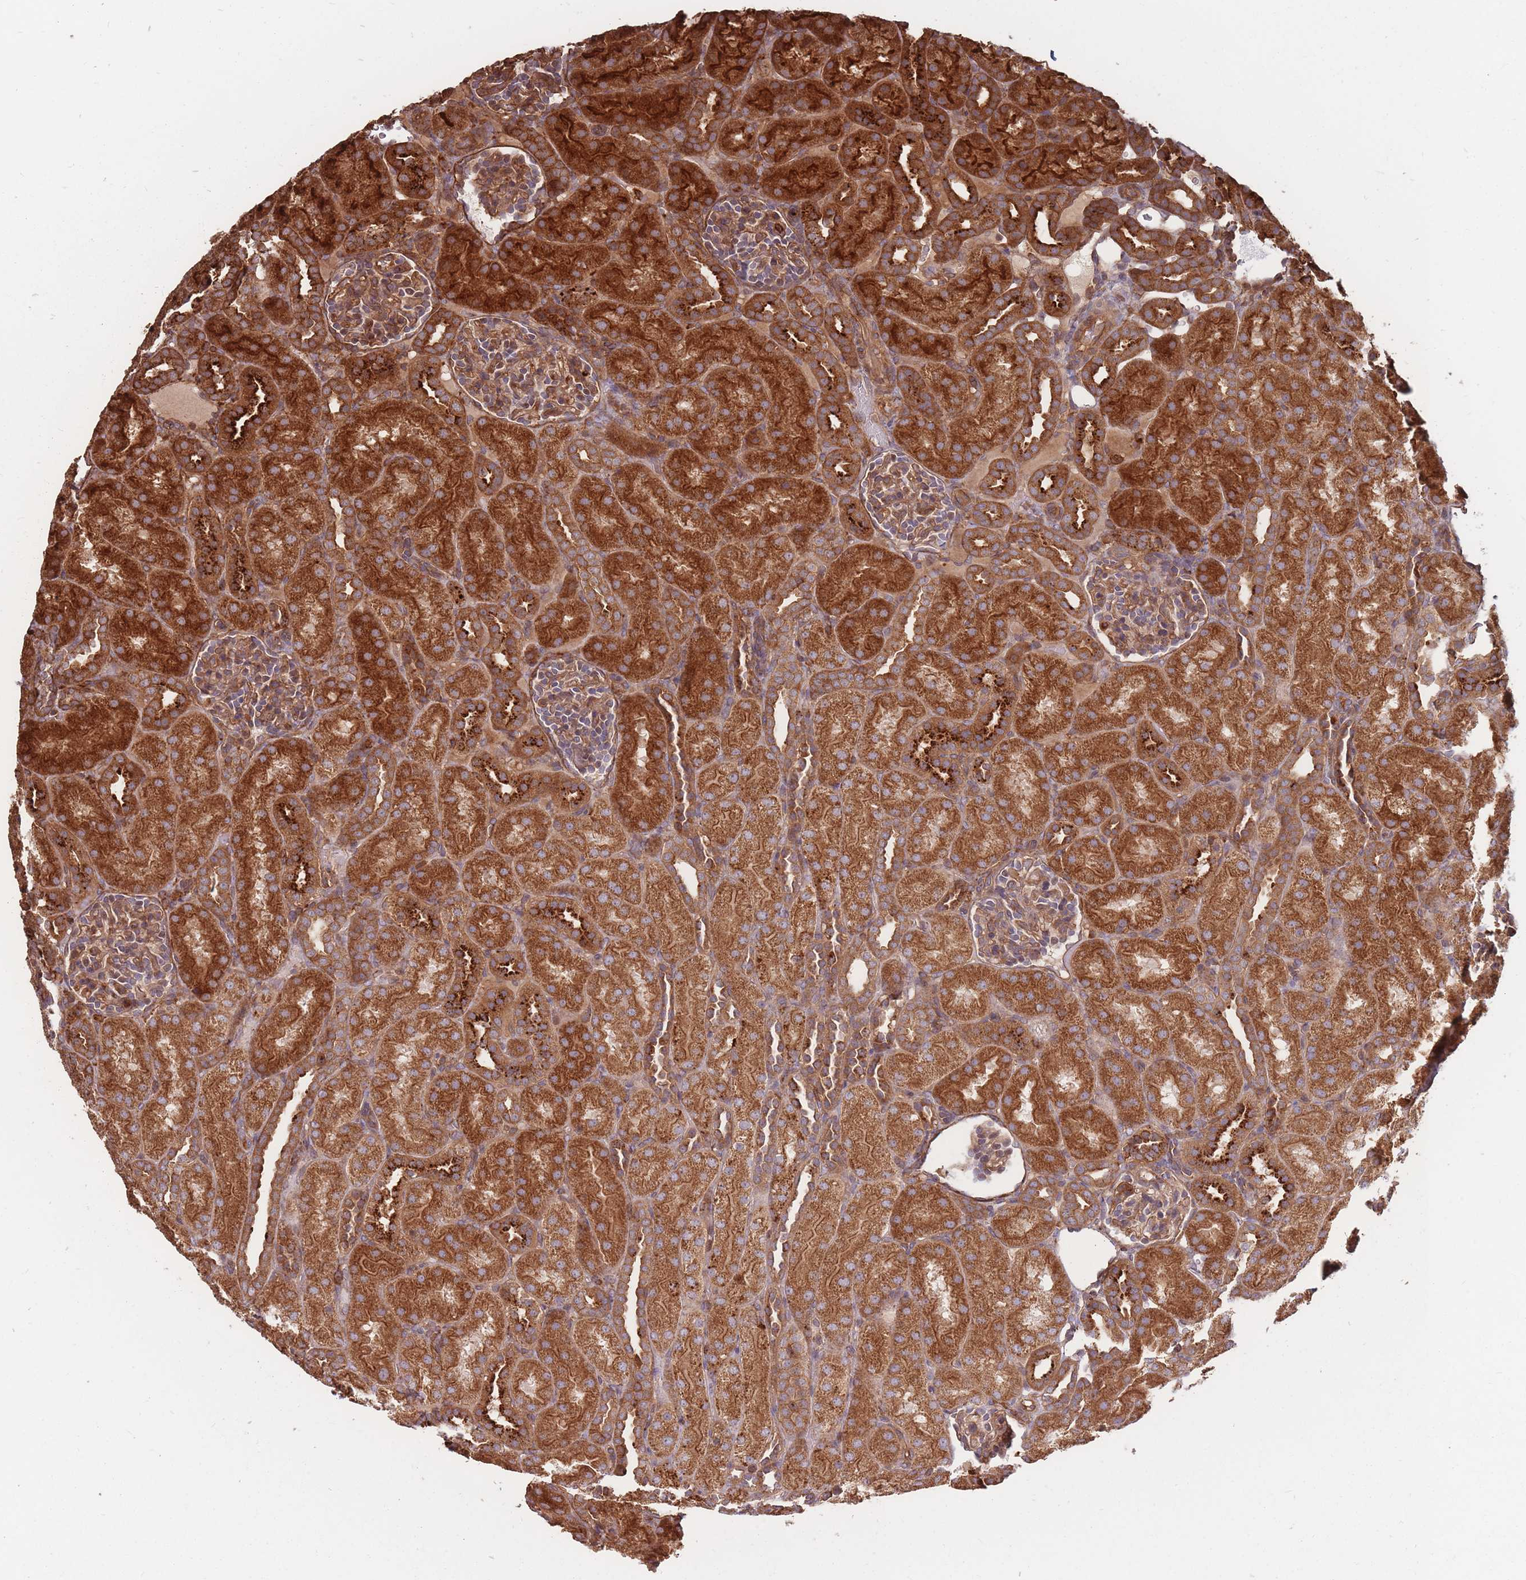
{"staining": {"intensity": "moderate", "quantity": ">75%", "location": "cytoplasmic/membranous"}, "tissue": "kidney", "cell_type": "Cells in glomeruli", "image_type": "normal", "snomed": [{"axis": "morphology", "description": "Normal tissue, NOS"}, {"axis": "topography", "description": "Kidney"}], "caption": "This histopathology image demonstrates IHC staining of normal kidney, with medium moderate cytoplasmic/membranous staining in about >75% of cells in glomeruli.", "gene": "RASSF2", "patient": {"sex": "male", "age": 1}}